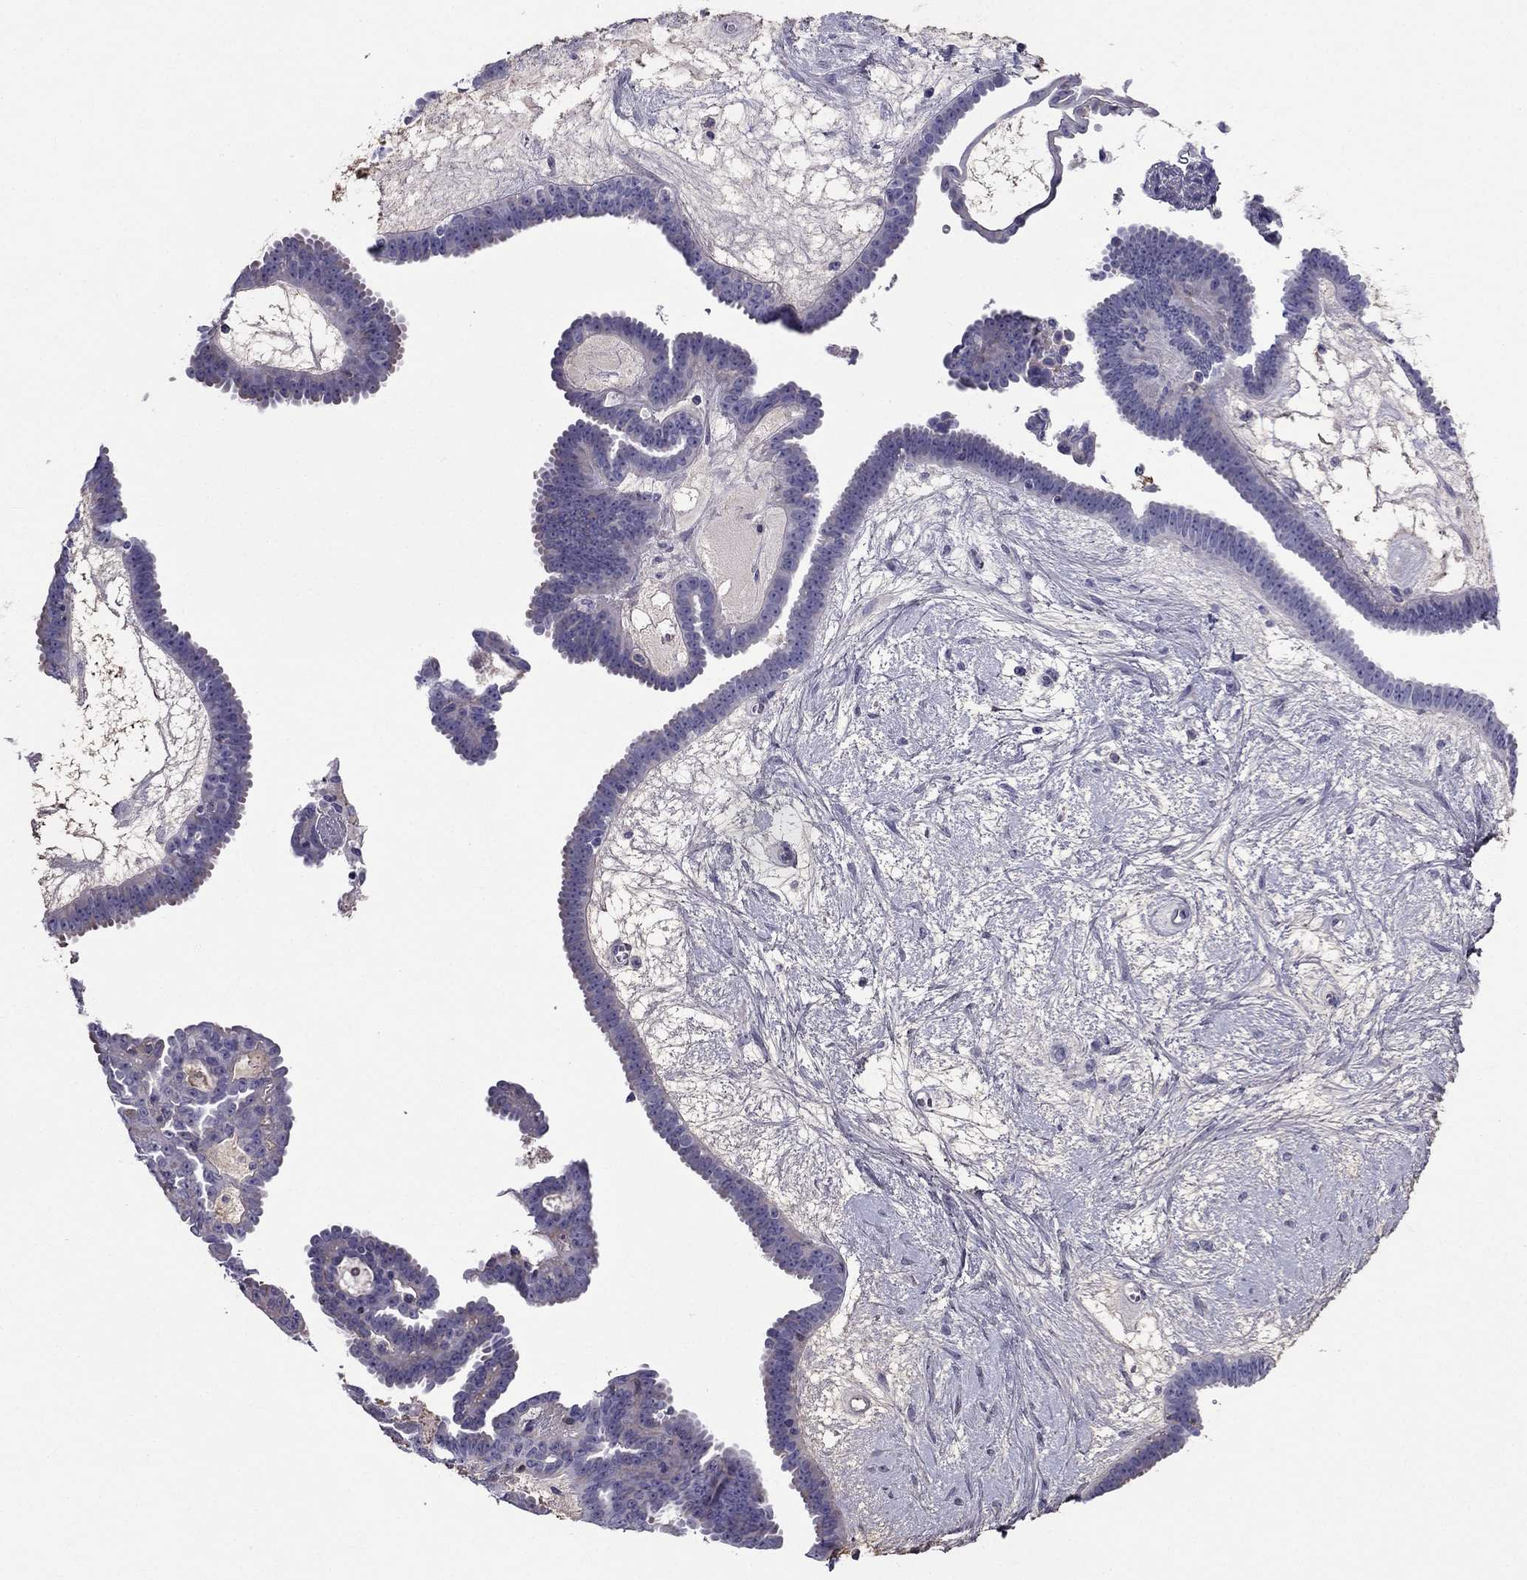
{"staining": {"intensity": "negative", "quantity": "none", "location": "none"}, "tissue": "ovarian cancer", "cell_type": "Tumor cells", "image_type": "cancer", "snomed": [{"axis": "morphology", "description": "Cystadenocarcinoma, serous, NOS"}, {"axis": "topography", "description": "Ovary"}], "caption": "Immunohistochemistry of human ovarian cancer exhibits no expression in tumor cells.", "gene": "TBC1D21", "patient": {"sex": "female", "age": 71}}